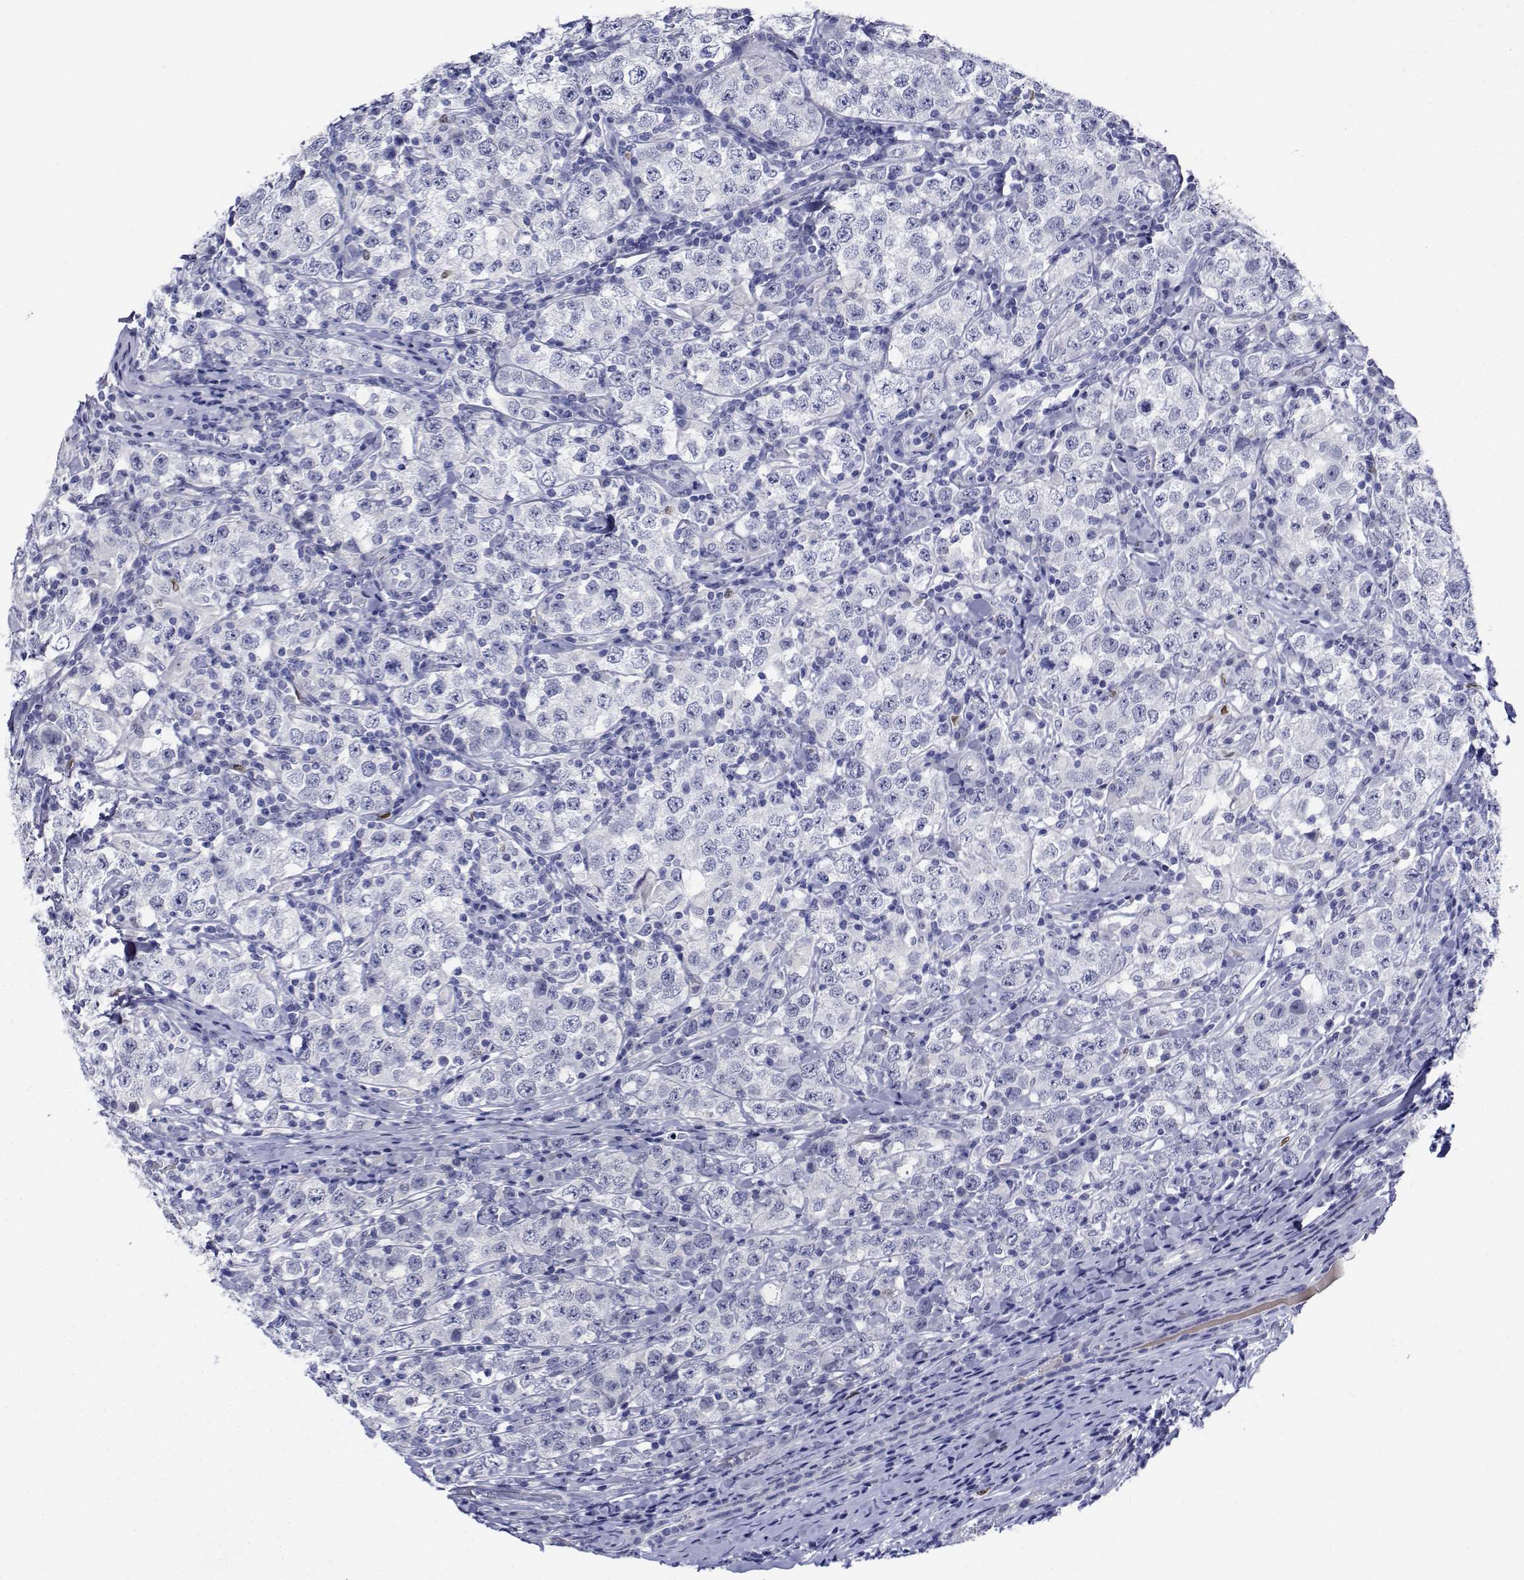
{"staining": {"intensity": "negative", "quantity": "none", "location": "none"}, "tissue": "testis cancer", "cell_type": "Tumor cells", "image_type": "cancer", "snomed": [{"axis": "morphology", "description": "Seminoma, NOS"}, {"axis": "morphology", "description": "Carcinoma, Embryonal, NOS"}, {"axis": "topography", "description": "Testis"}], "caption": "Immunohistochemistry of human testis cancer (embryonal carcinoma) demonstrates no expression in tumor cells.", "gene": "PLXNA4", "patient": {"sex": "male", "age": 41}}